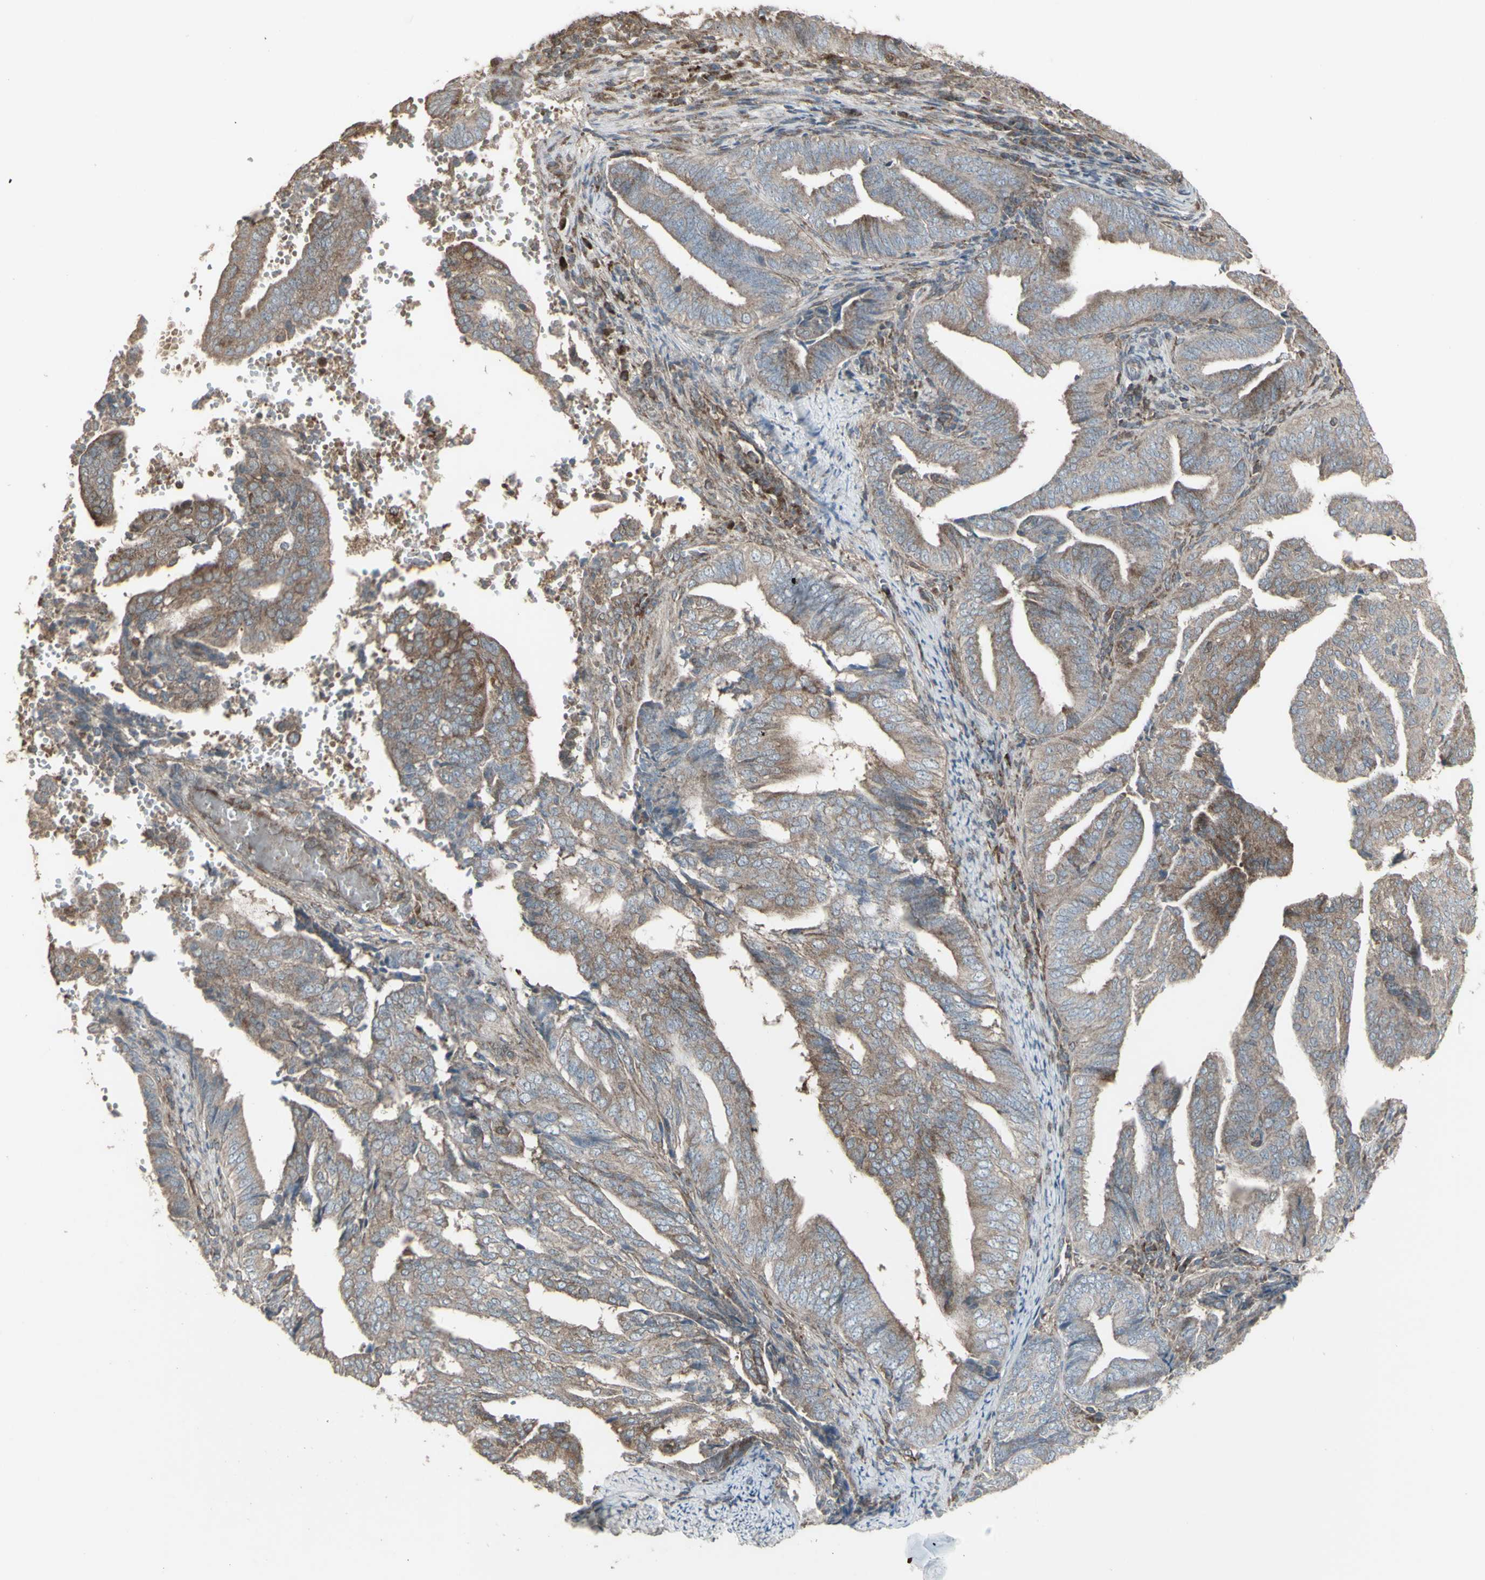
{"staining": {"intensity": "moderate", "quantity": ">75%", "location": "cytoplasmic/membranous"}, "tissue": "endometrial cancer", "cell_type": "Tumor cells", "image_type": "cancer", "snomed": [{"axis": "morphology", "description": "Adenocarcinoma, NOS"}, {"axis": "topography", "description": "Endometrium"}], "caption": "Protein expression analysis of human adenocarcinoma (endometrial) reveals moderate cytoplasmic/membranous positivity in about >75% of tumor cells.", "gene": "RNASEL", "patient": {"sex": "female", "age": 58}}